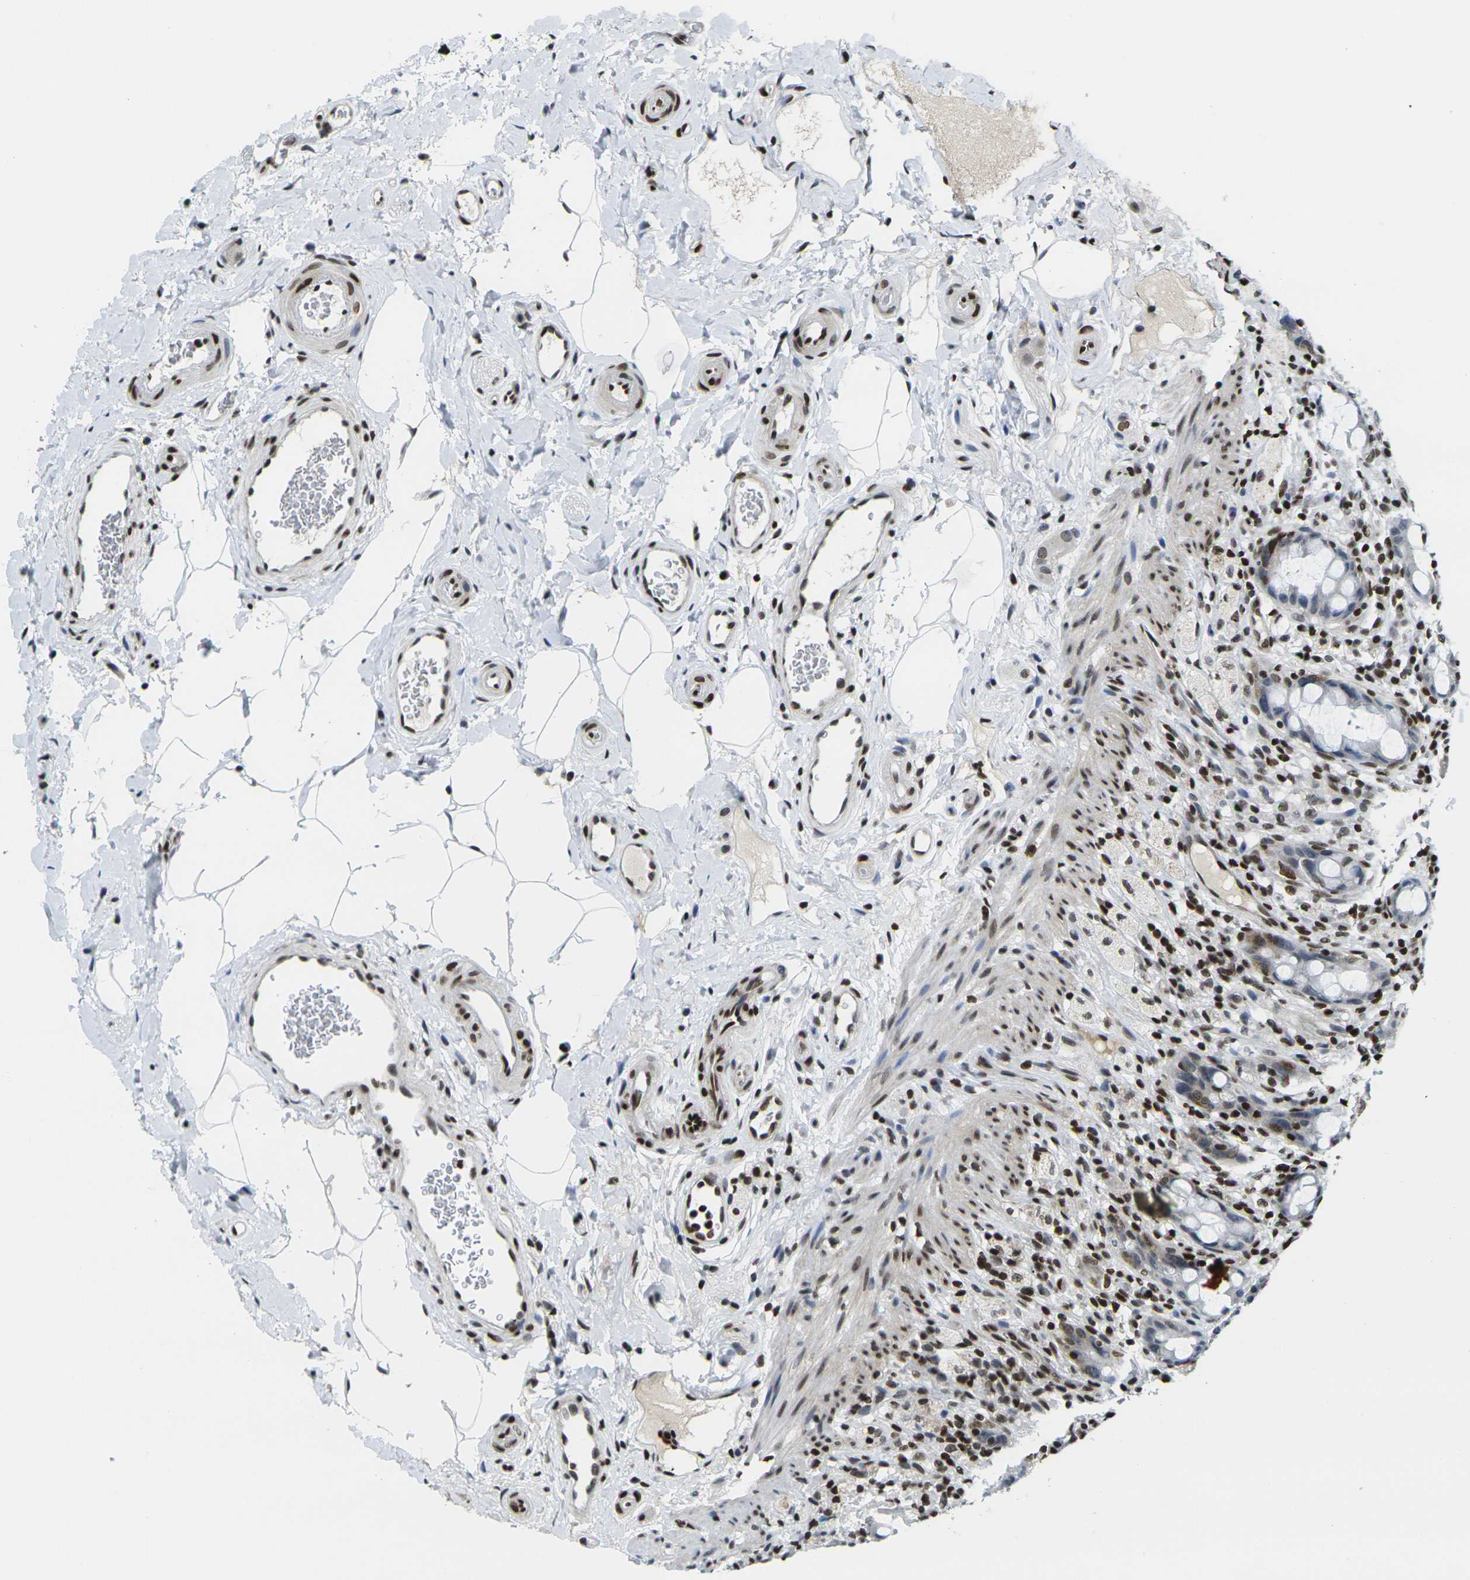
{"staining": {"intensity": "moderate", "quantity": "<25%", "location": "cytoplasmic/membranous,nuclear"}, "tissue": "rectum", "cell_type": "Glandular cells", "image_type": "normal", "snomed": [{"axis": "morphology", "description": "Normal tissue, NOS"}, {"axis": "topography", "description": "Rectum"}], "caption": "Protein staining of normal rectum displays moderate cytoplasmic/membranous,nuclear expression in about <25% of glandular cells. (DAB (3,3'-diaminobenzidine) = brown stain, brightfield microscopy at high magnification).", "gene": "H1", "patient": {"sex": "male", "age": 44}}